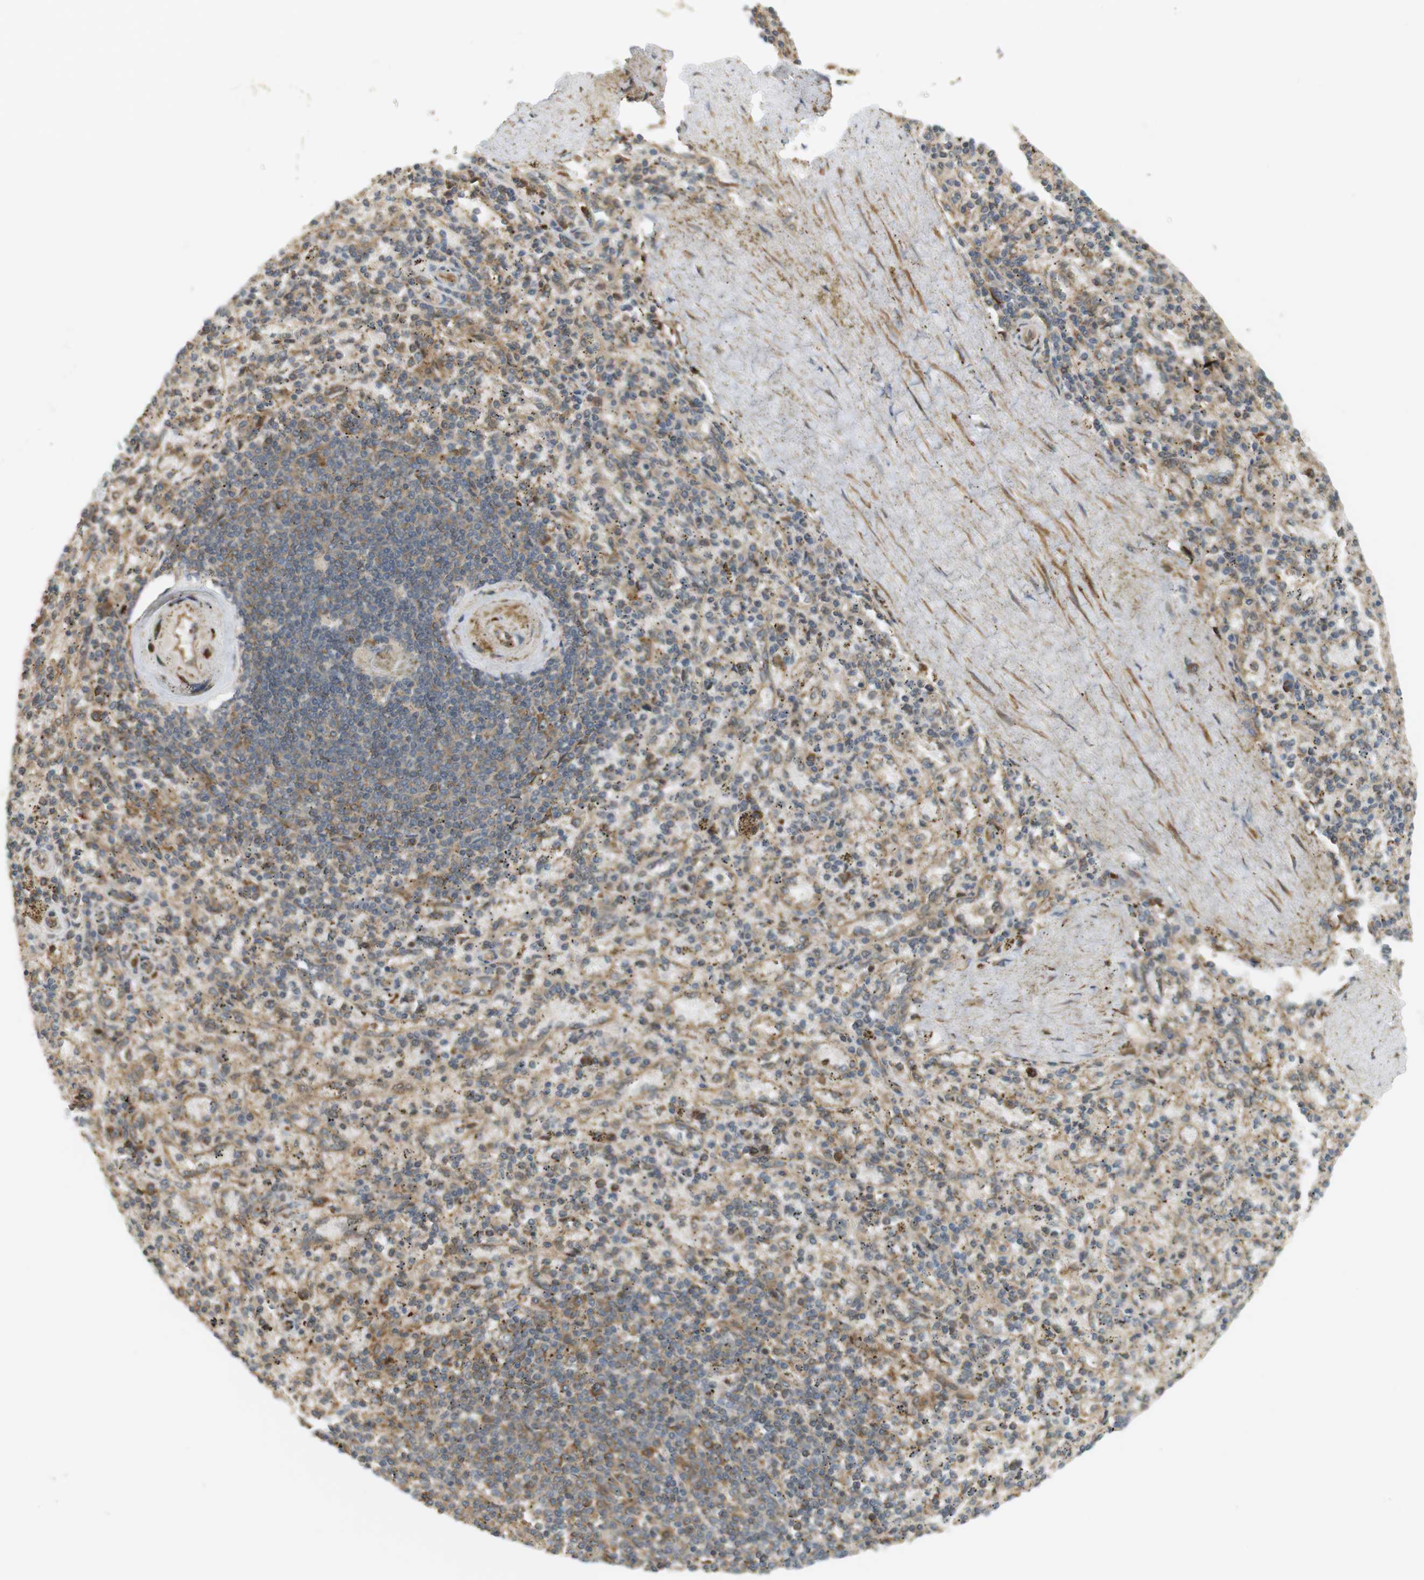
{"staining": {"intensity": "moderate", "quantity": ">75%", "location": "cytoplasmic/membranous"}, "tissue": "spleen", "cell_type": "Cells in red pulp", "image_type": "normal", "snomed": [{"axis": "morphology", "description": "Normal tissue, NOS"}, {"axis": "topography", "description": "Spleen"}], "caption": "This is an image of immunohistochemistry (IHC) staining of unremarkable spleen, which shows moderate staining in the cytoplasmic/membranous of cells in red pulp.", "gene": "PA2G4", "patient": {"sex": "female", "age": 43}}